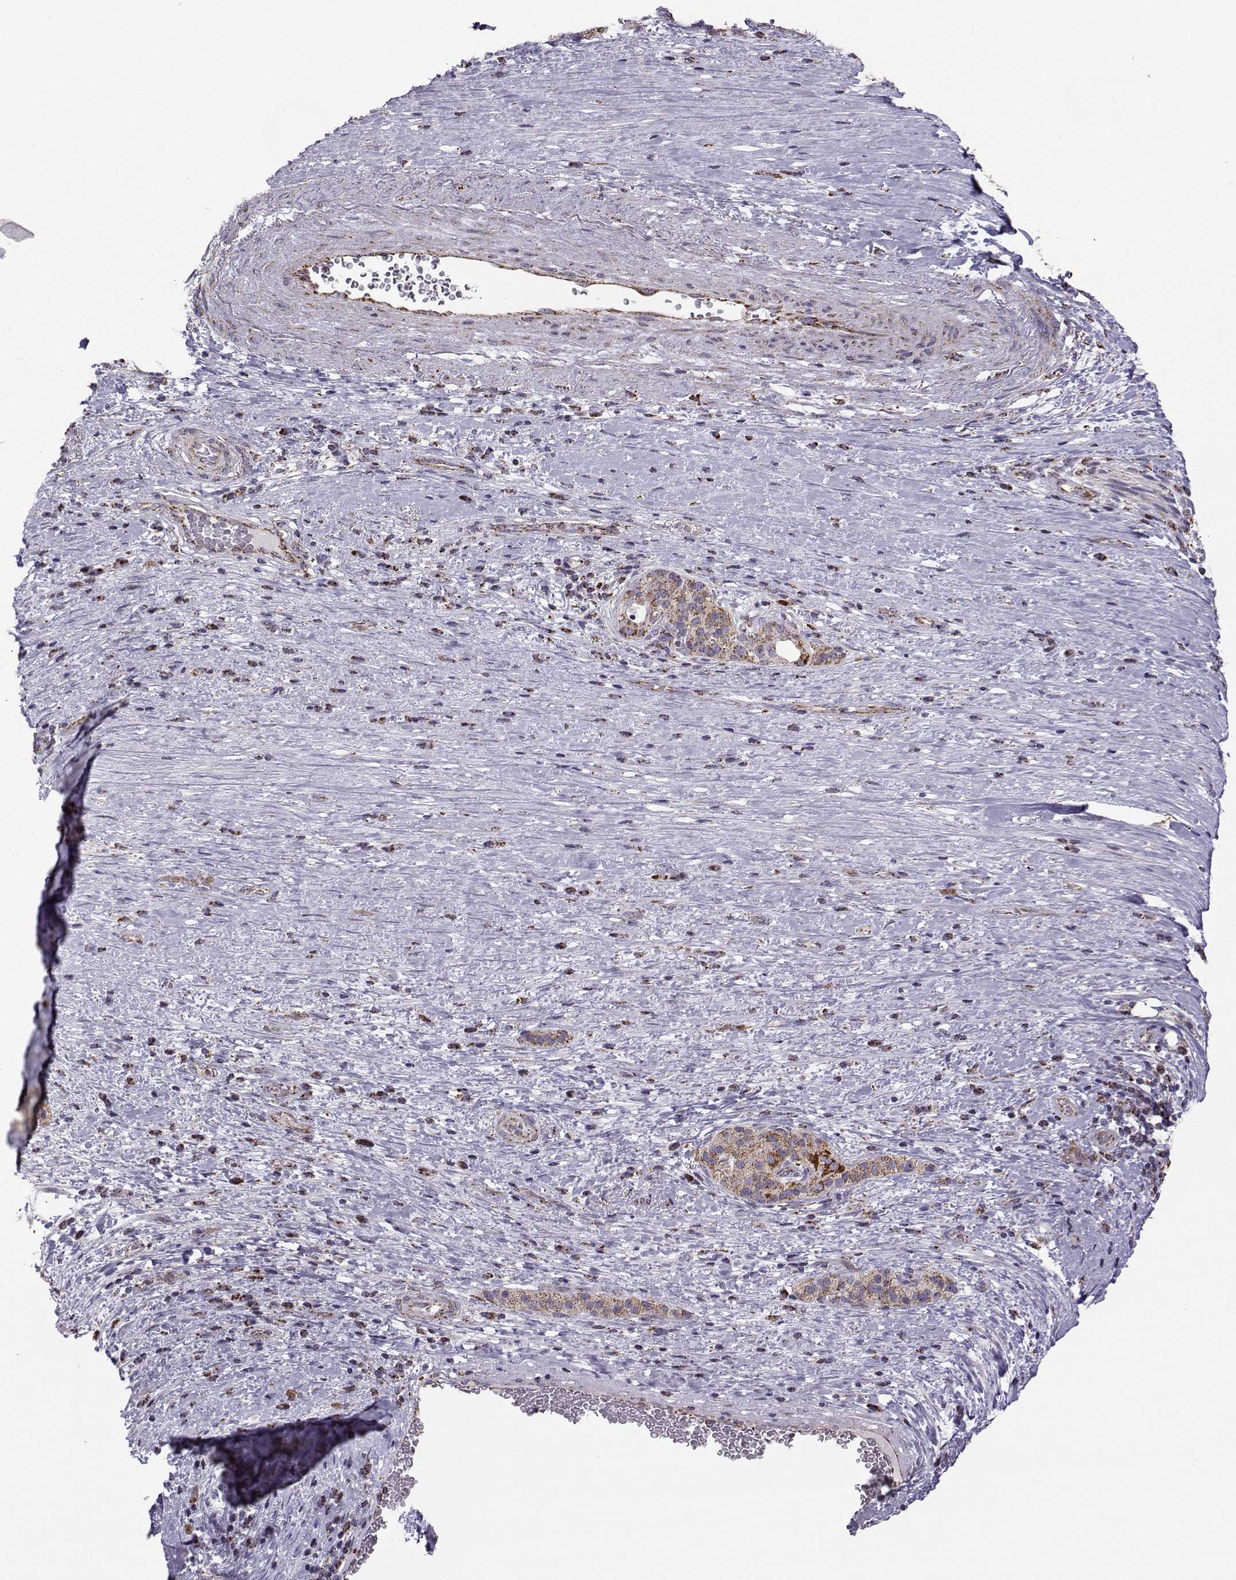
{"staining": {"intensity": "strong", "quantity": "25%-75%", "location": "cytoplasmic/membranous"}, "tissue": "pancreatic cancer", "cell_type": "Tumor cells", "image_type": "cancer", "snomed": [{"axis": "morphology", "description": "Adenocarcinoma, NOS"}, {"axis": "topography", "description": "Pancreas"}], "caption": "Immunohistochemistry (IHC) of human pancreatic adenocarcinoma reveals high levels of strong cytoplasmic/membranous positivity in approximately 25%-75% of tumor cells. Using DAB (3,3'-diaminobenzidine) (brown) and hematoxylin (blue) stains, captured at high magnification using brightfield microscopy.", "gene": "NECAB3", "patient": {"sex": "male", "age": 63}}